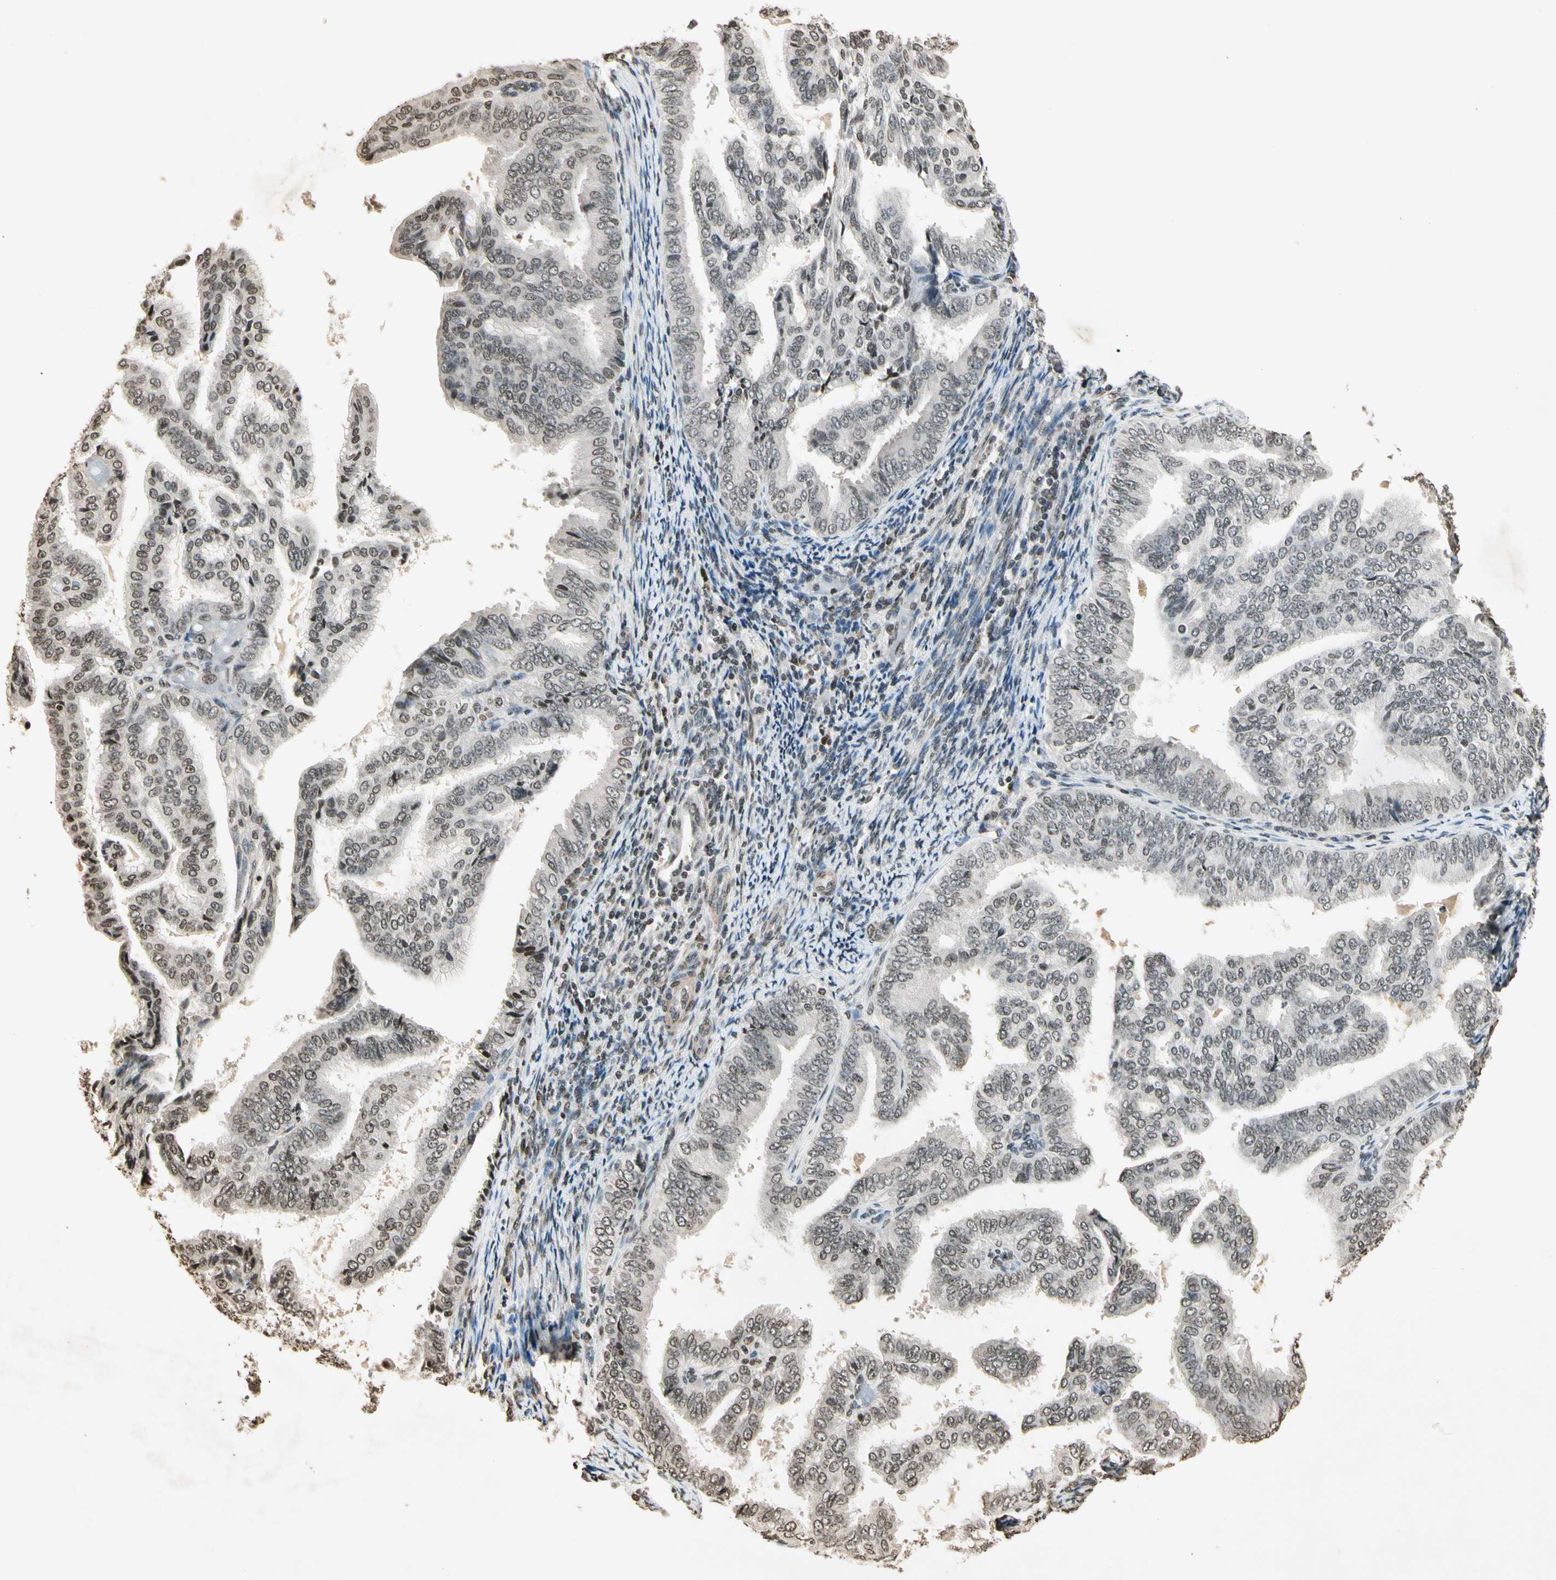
{"staining": {"intensity": "weak", "quantity": "25%-75%", "location": "cytoplasmic/membranous,nuclear"}, "tissue": "endometrial cancer", "cell_type": "Tumor cells", "image_type": "cancer", "snomed": [{"axis": "morphology", "description": "Adenocarcinoma, NOS"}, {"axis": "topography", "description": "Endometrium"}], "caption": "Adenocarcinoma (endometrial) stained with a brown dye demonstrates weak cytoplasmic/membranous and nuclear positive staining in about 25%-75% of tumor cells.", "gene": "TOP1", "patient": {"sex": "female", "age": 58}}